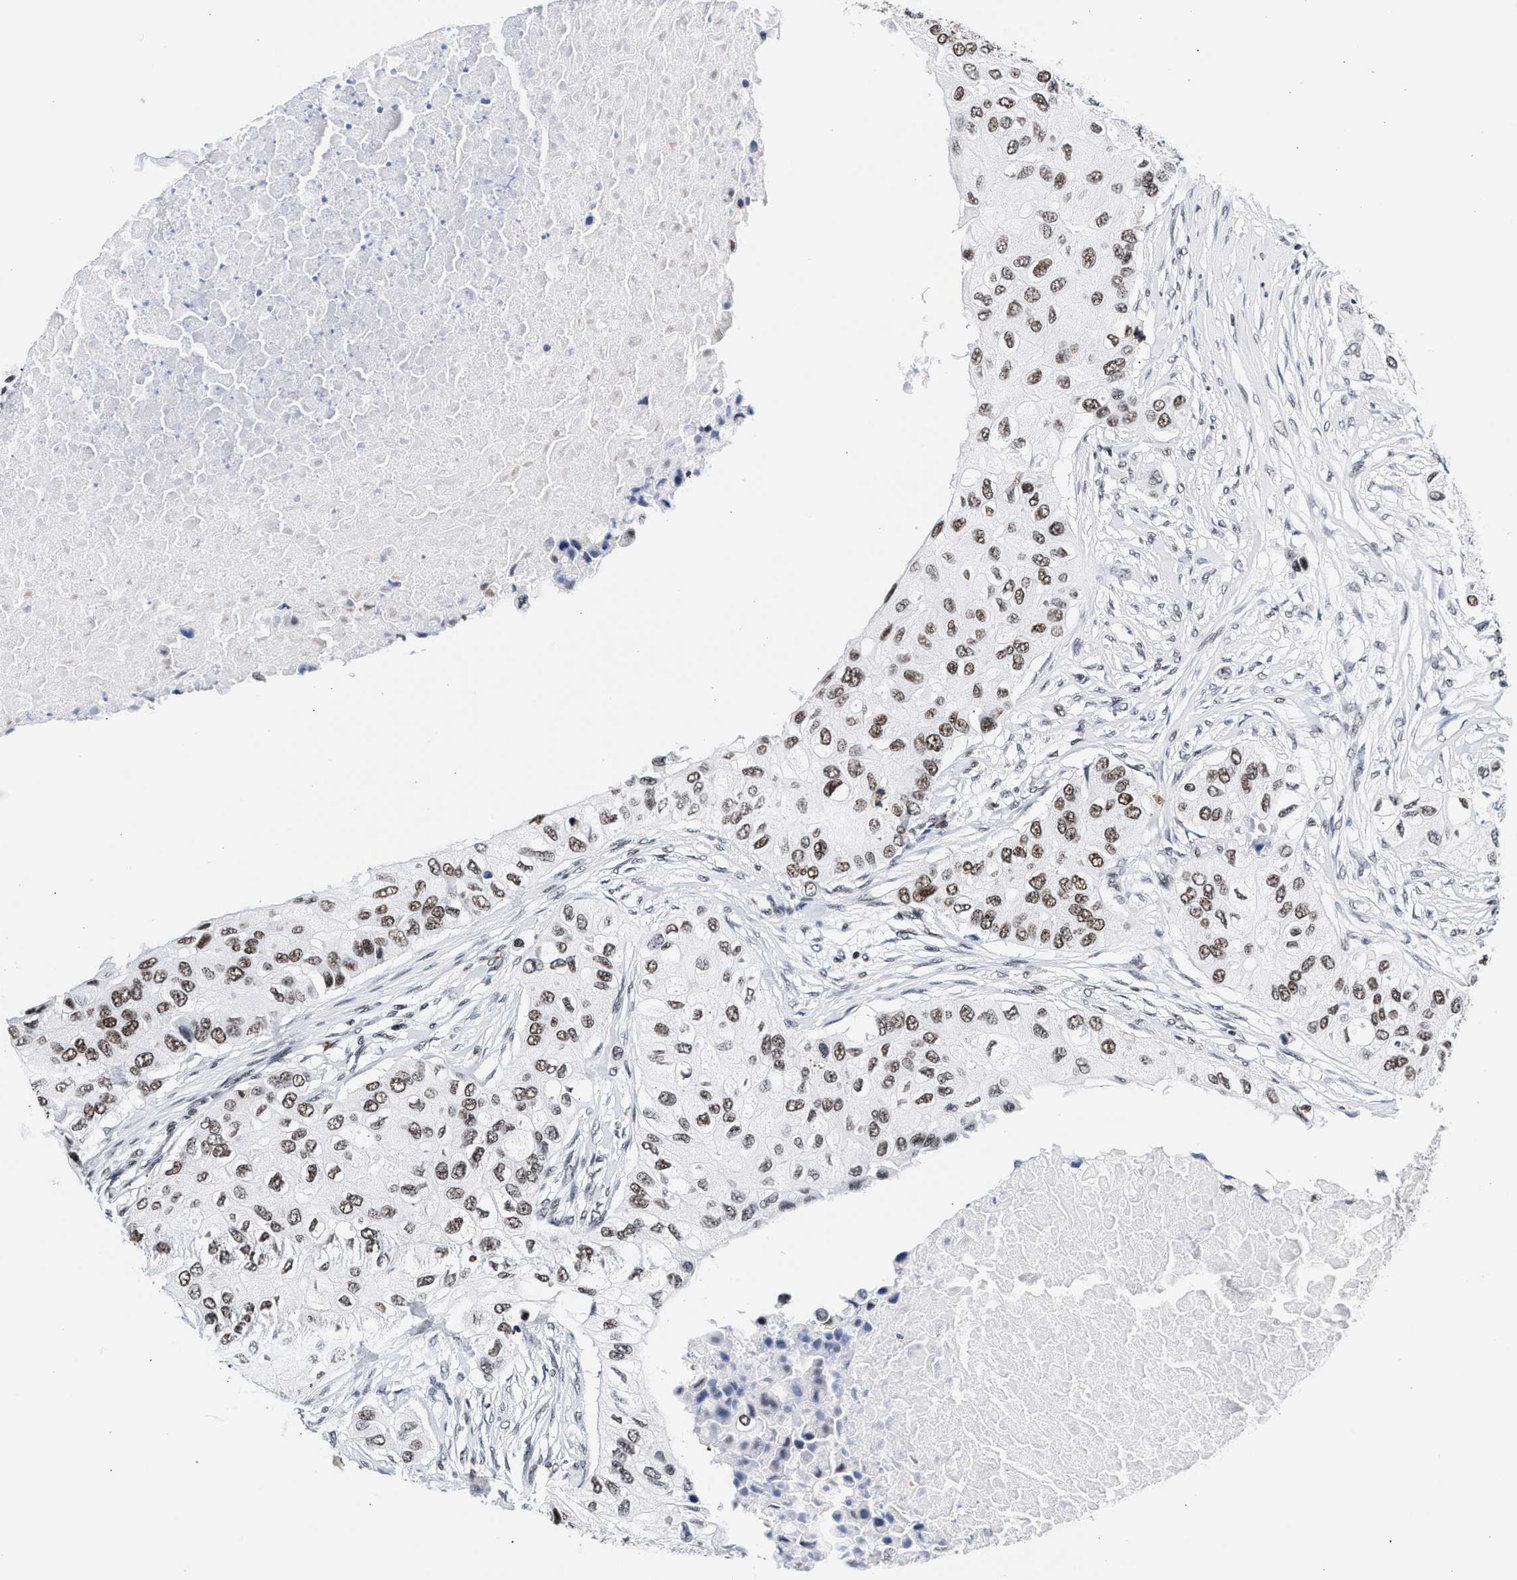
{"staining": {"intensity": "weak", "quantity": ">75%", "location": "nuclear"}, "tissue": "breast cancer", "cell_type": "Tumor cells", "image_type": "cancer", "snomed": [{"axis": "morphology", "description": "Normal tissue, NOS"}, {"axis": "morphology", "description": "Duct carcinoma"}, {"axis": "topography", "description": "Breast"}], "caption": "Immunohistochemistry photomicrograph of breast cancer stained for a protein (brown), which demonstrates low levels of weak nuclear positivity in about >75% of tumor cells.", "gene": "RAD21", "patient": {"sex": "female", "age": 49}}